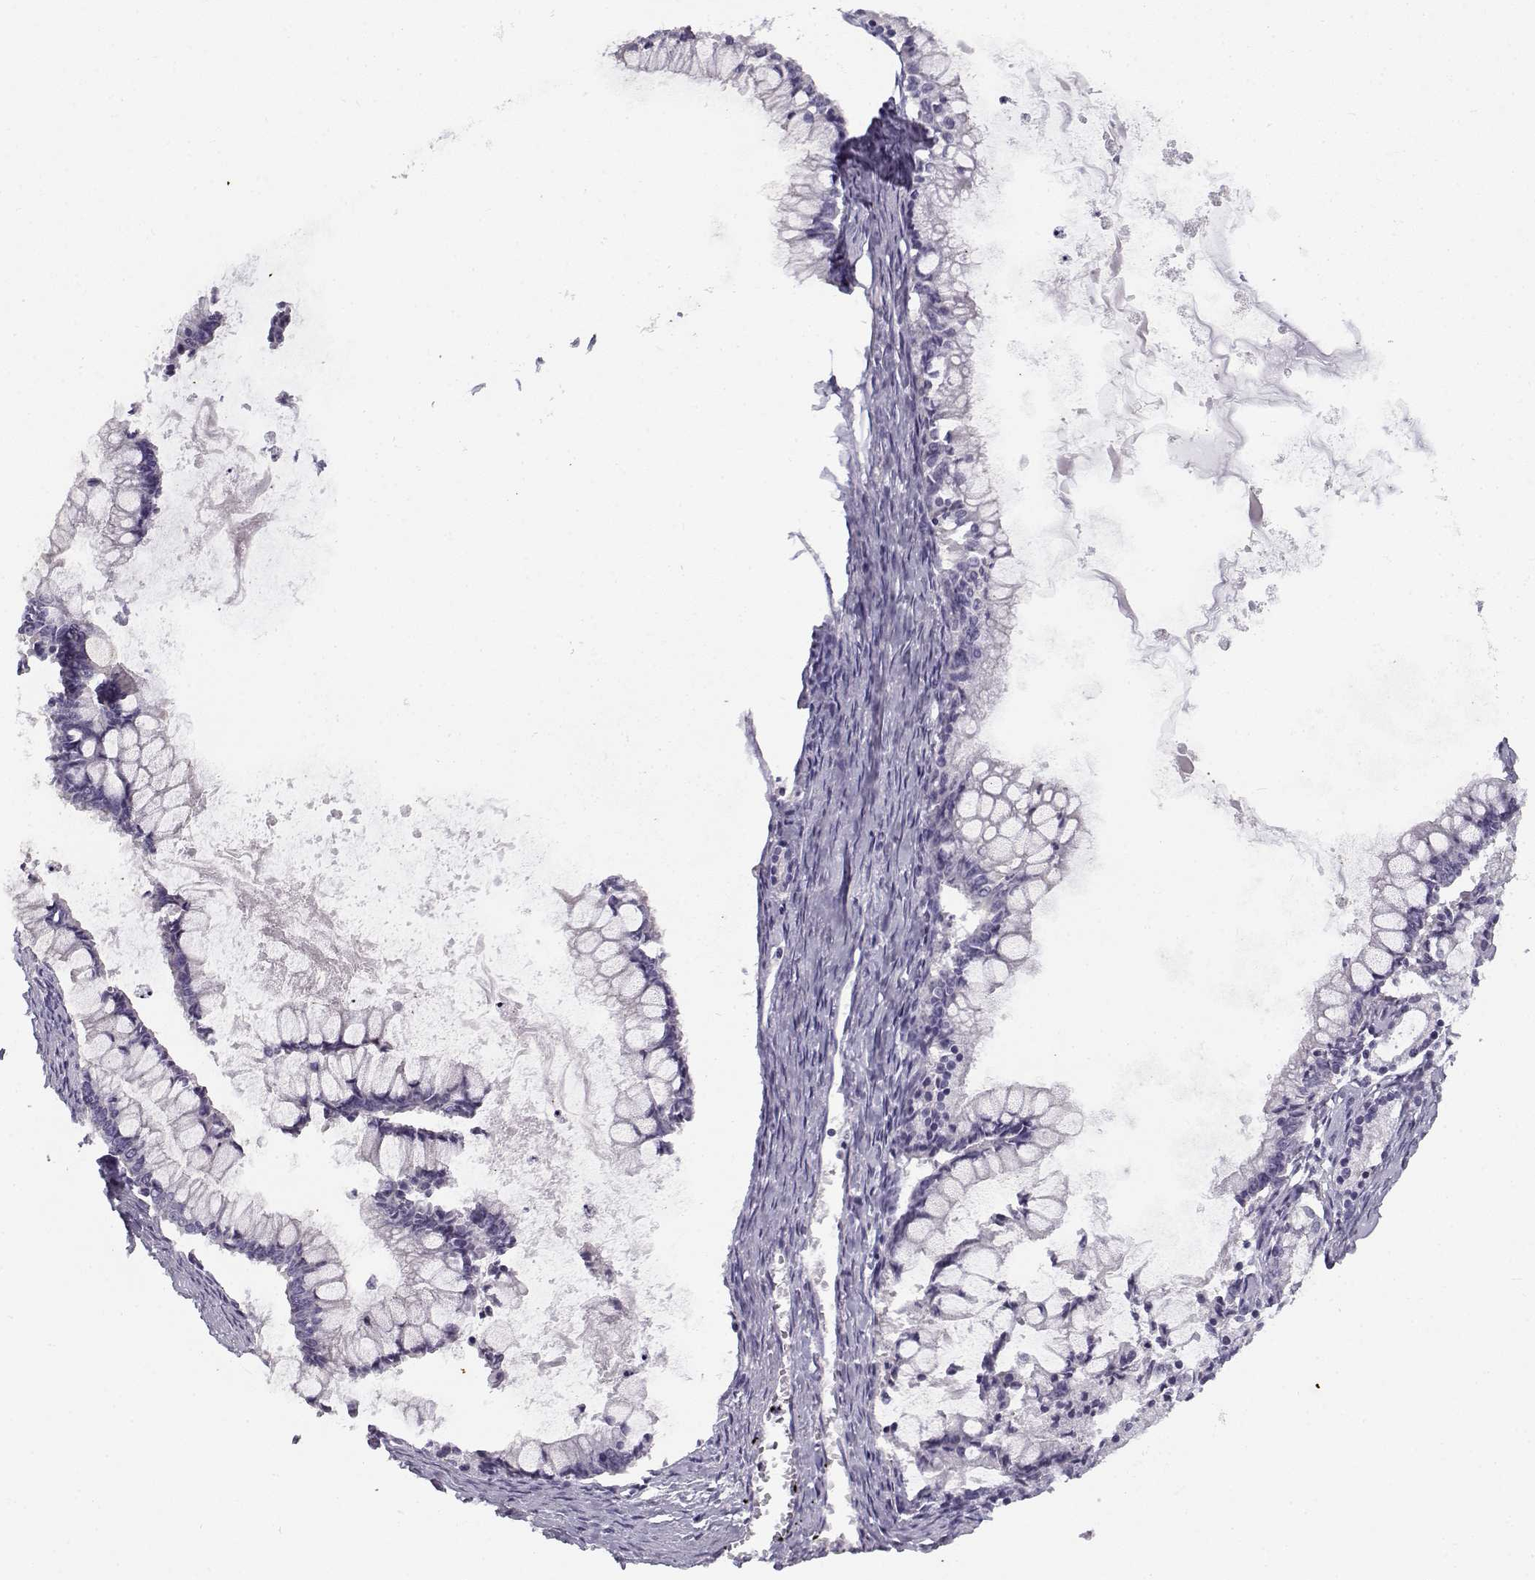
{"staining": {"intensity": "negative", "quantity": "none", "location": "none"}, "tissue": "ovarian cancer", "cell_type": "Tumor cells", "image_type": "cancer", "snomed": [{"axis": "morphology", "description": "Cystadenocarcinoma, mucinous, NOS"}, {"axis": "topography", "description": "Ovary"}], "caption": "Ovarian mucinous cystadenocarcinoma was stained to show a protein in brown. There is no significant positivity in tumor cells.", "gene": "TEX55", "patient": {"sex": "female", "age": 67}}